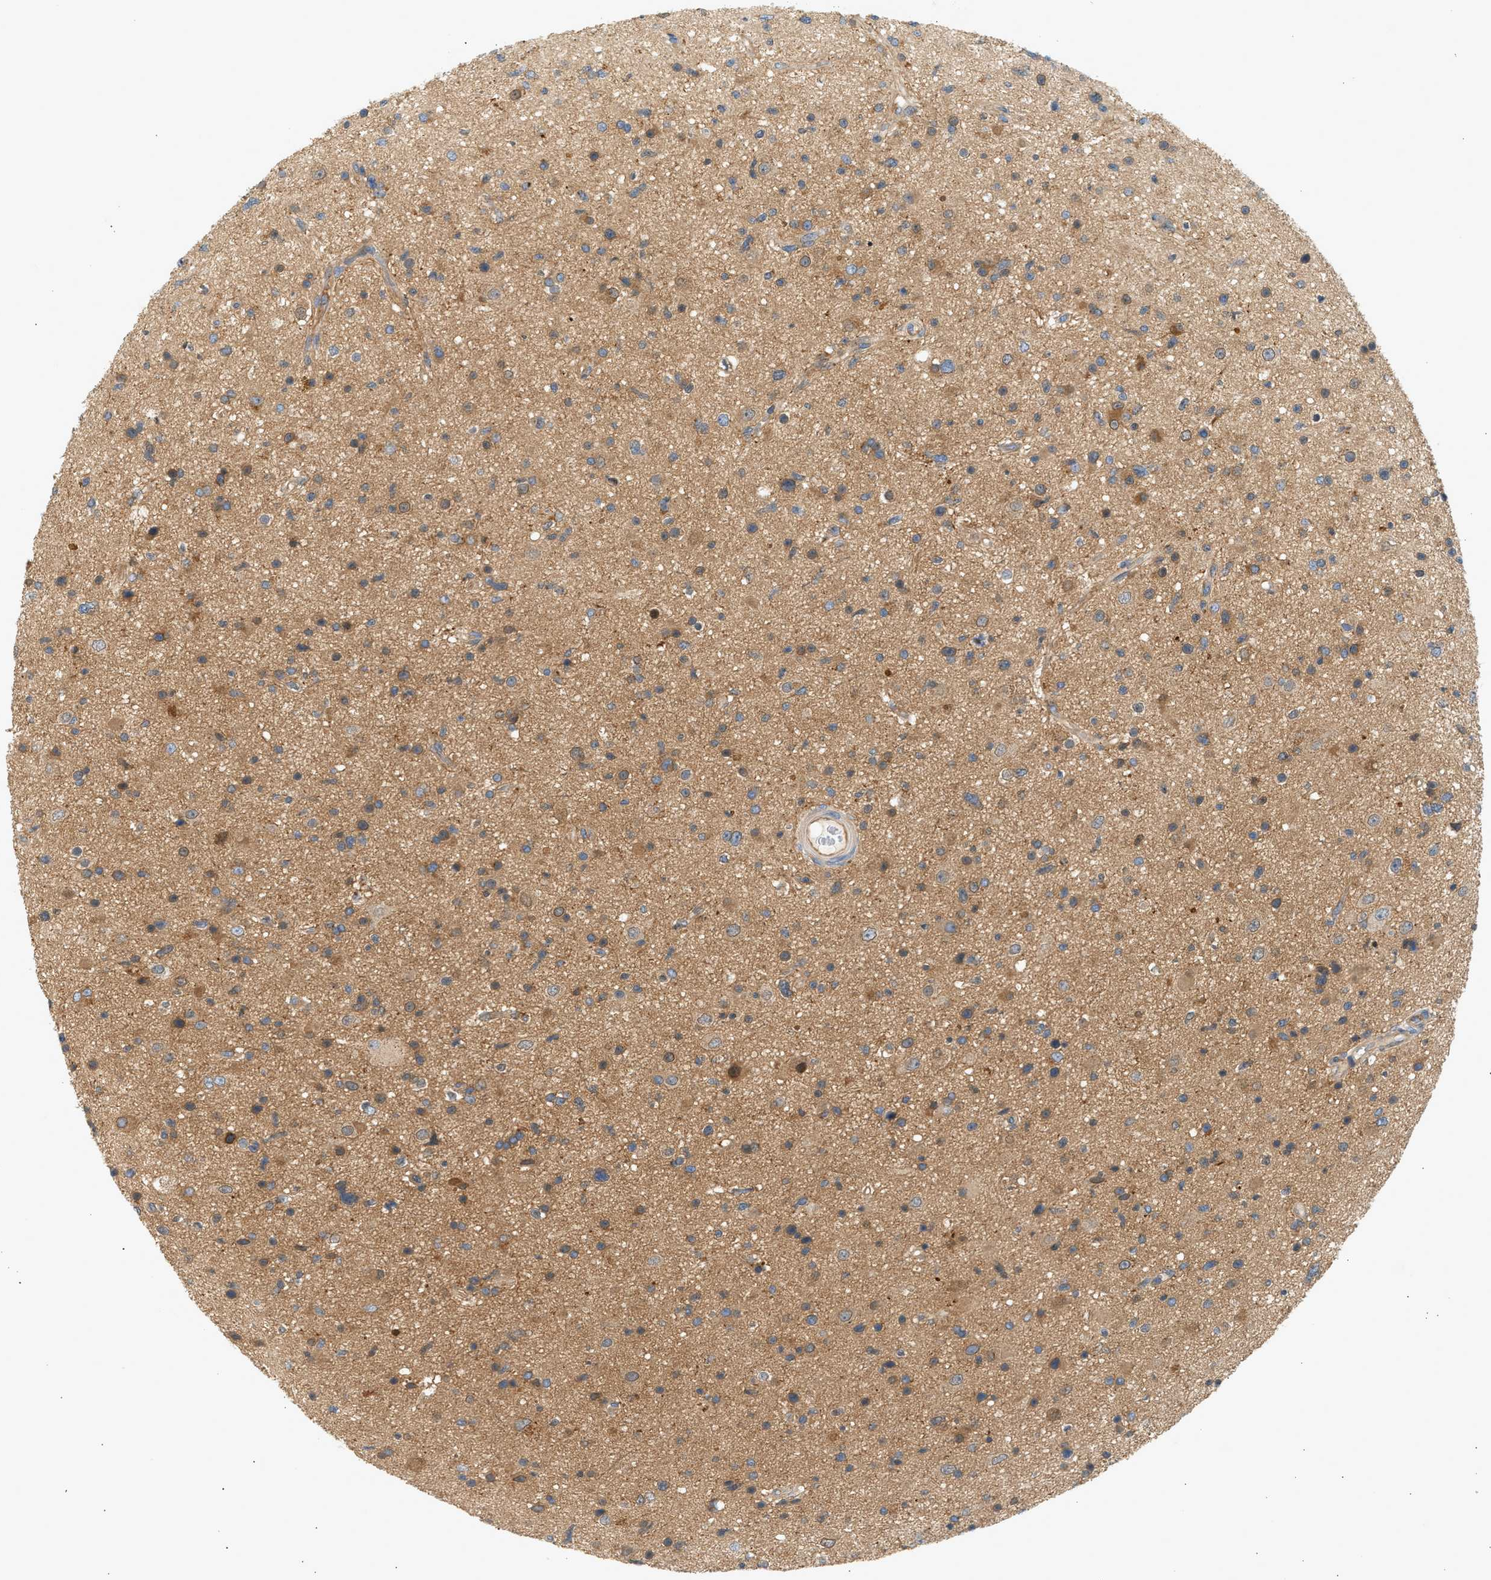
{"staining": {"intensity": "moderate", "quantity": ">75%", "location": "cytoplasmic/membranous"}, "tissue": "glioma", "cell_type": "Tumor cells", "image_type": "cancer", "snomed": [{"axis": "morphology", "description": "Glioma, malignant, High grade"}, {"axis": "topography", "description": "Brain"}], "caption": "Immunohistochemistry (IHC) staining of glioma, which exhibits medium levels of moderate cytoplasmic/membranous positivity in about >75% of tumor cells indicating moderate cytoplasmic/membranous protein positivity. The staining was performed using DAB (brown) for protein detection and nuclei were counterstained in hematoxylin (blue).", "gene": "PAFAH1B1", "patient": {"sex": "male", "age": 33}}